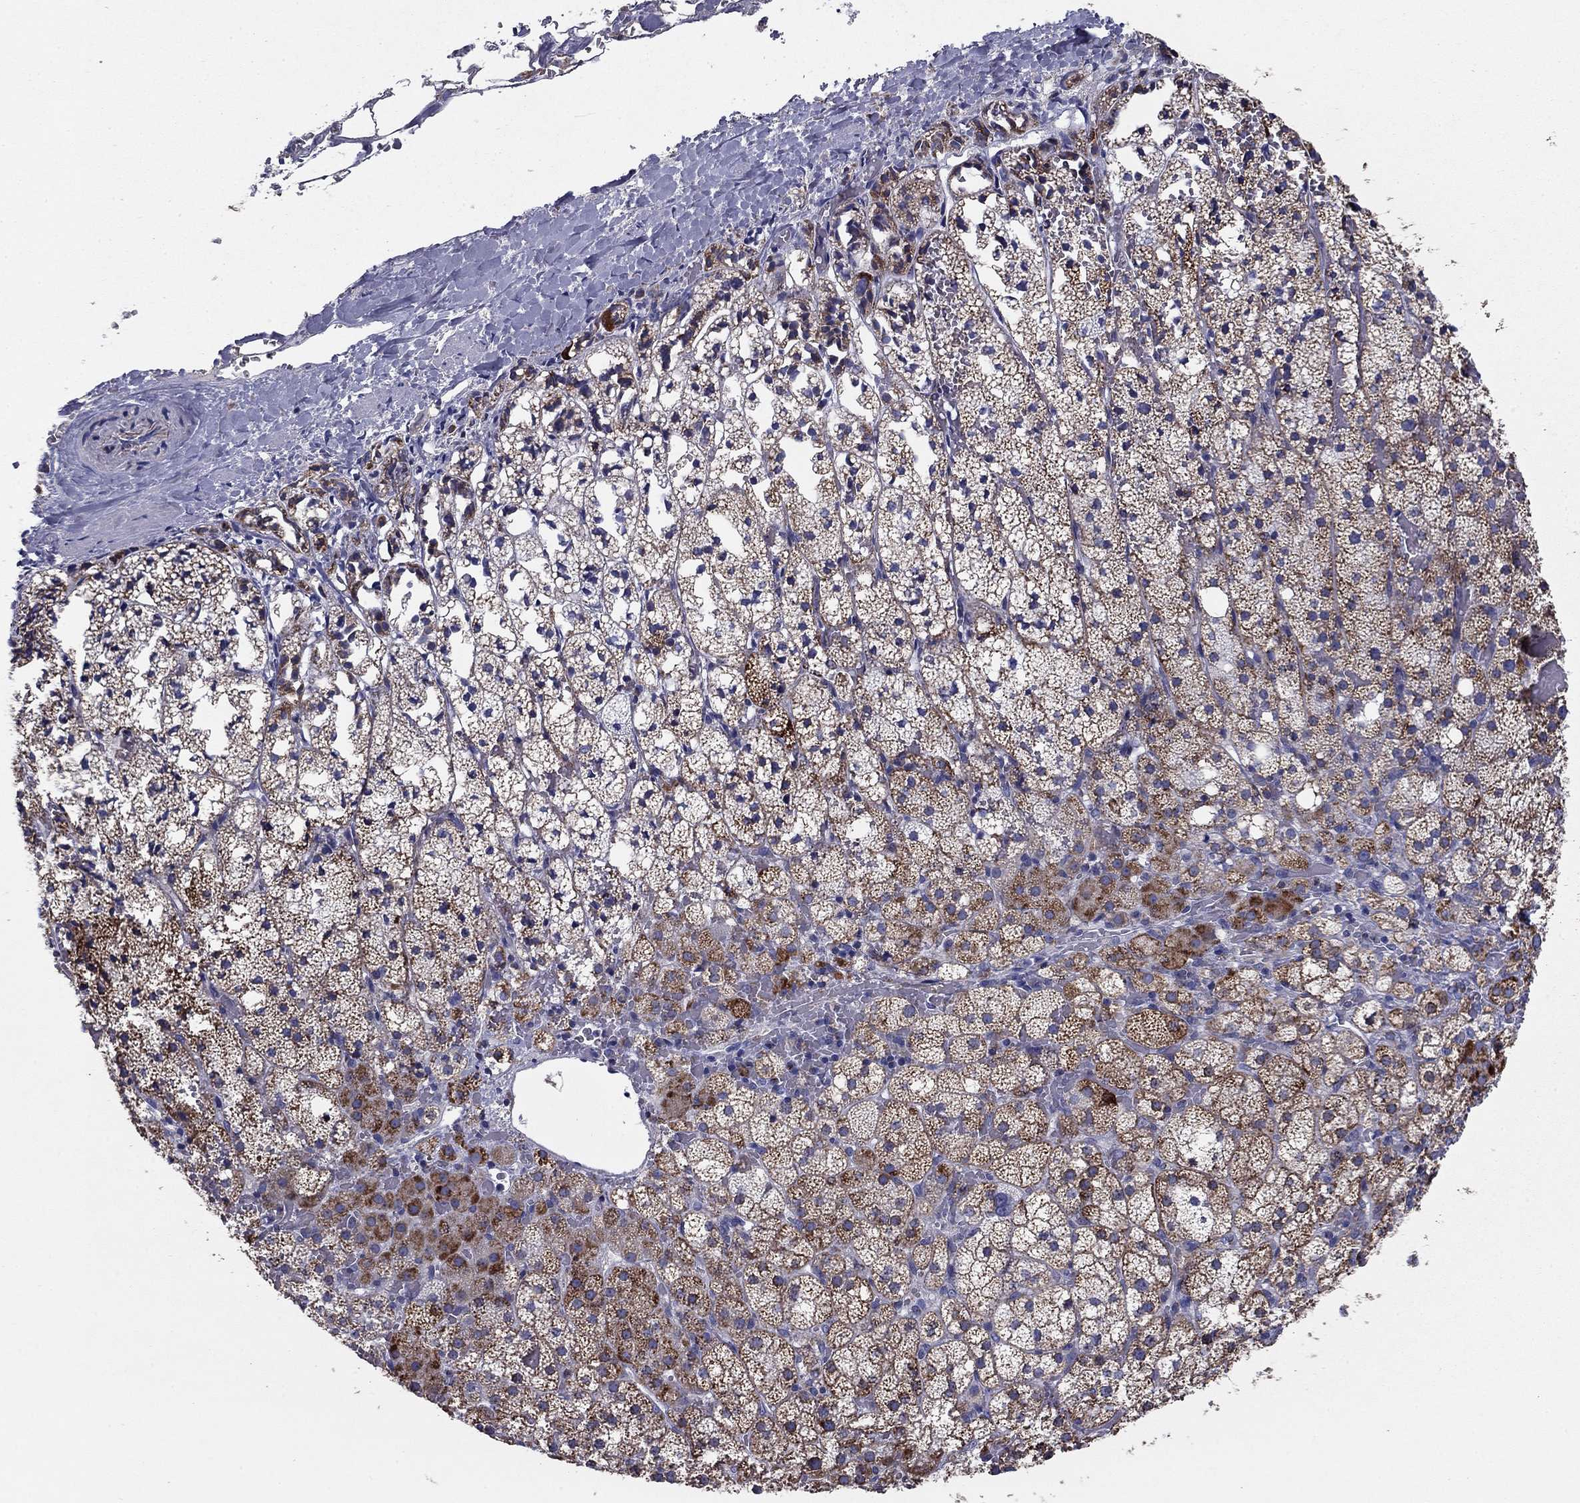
{"staining": {"intensity": "strong", "quantity": "<25%", "location": "cytoplasmic/membranous"}, "tissue": "adrenal gland", "cell_type": "Glandular cells", "image_type": "normal", "snomed": [{"axis": "morphology", "description": "Normal tissue, NOS"}, {"axis": "topography", "description": "Adrenal gland"}], "caption": "IHC staining of normal adrenal gland, which exhibits medium levels of strong cytoplasmic/membranous staining in about <25% of glandular cells indicating strong cytoplasmic/membranous protein expression. The staining was performed using DAB (3,3'-diaminobenzidine) (brown) for protein detection and nuclei were counterstained in hematoxylin (blue).", "gene": "NDUFA4L2", "patient": {"sex": "male", "age": 53}}